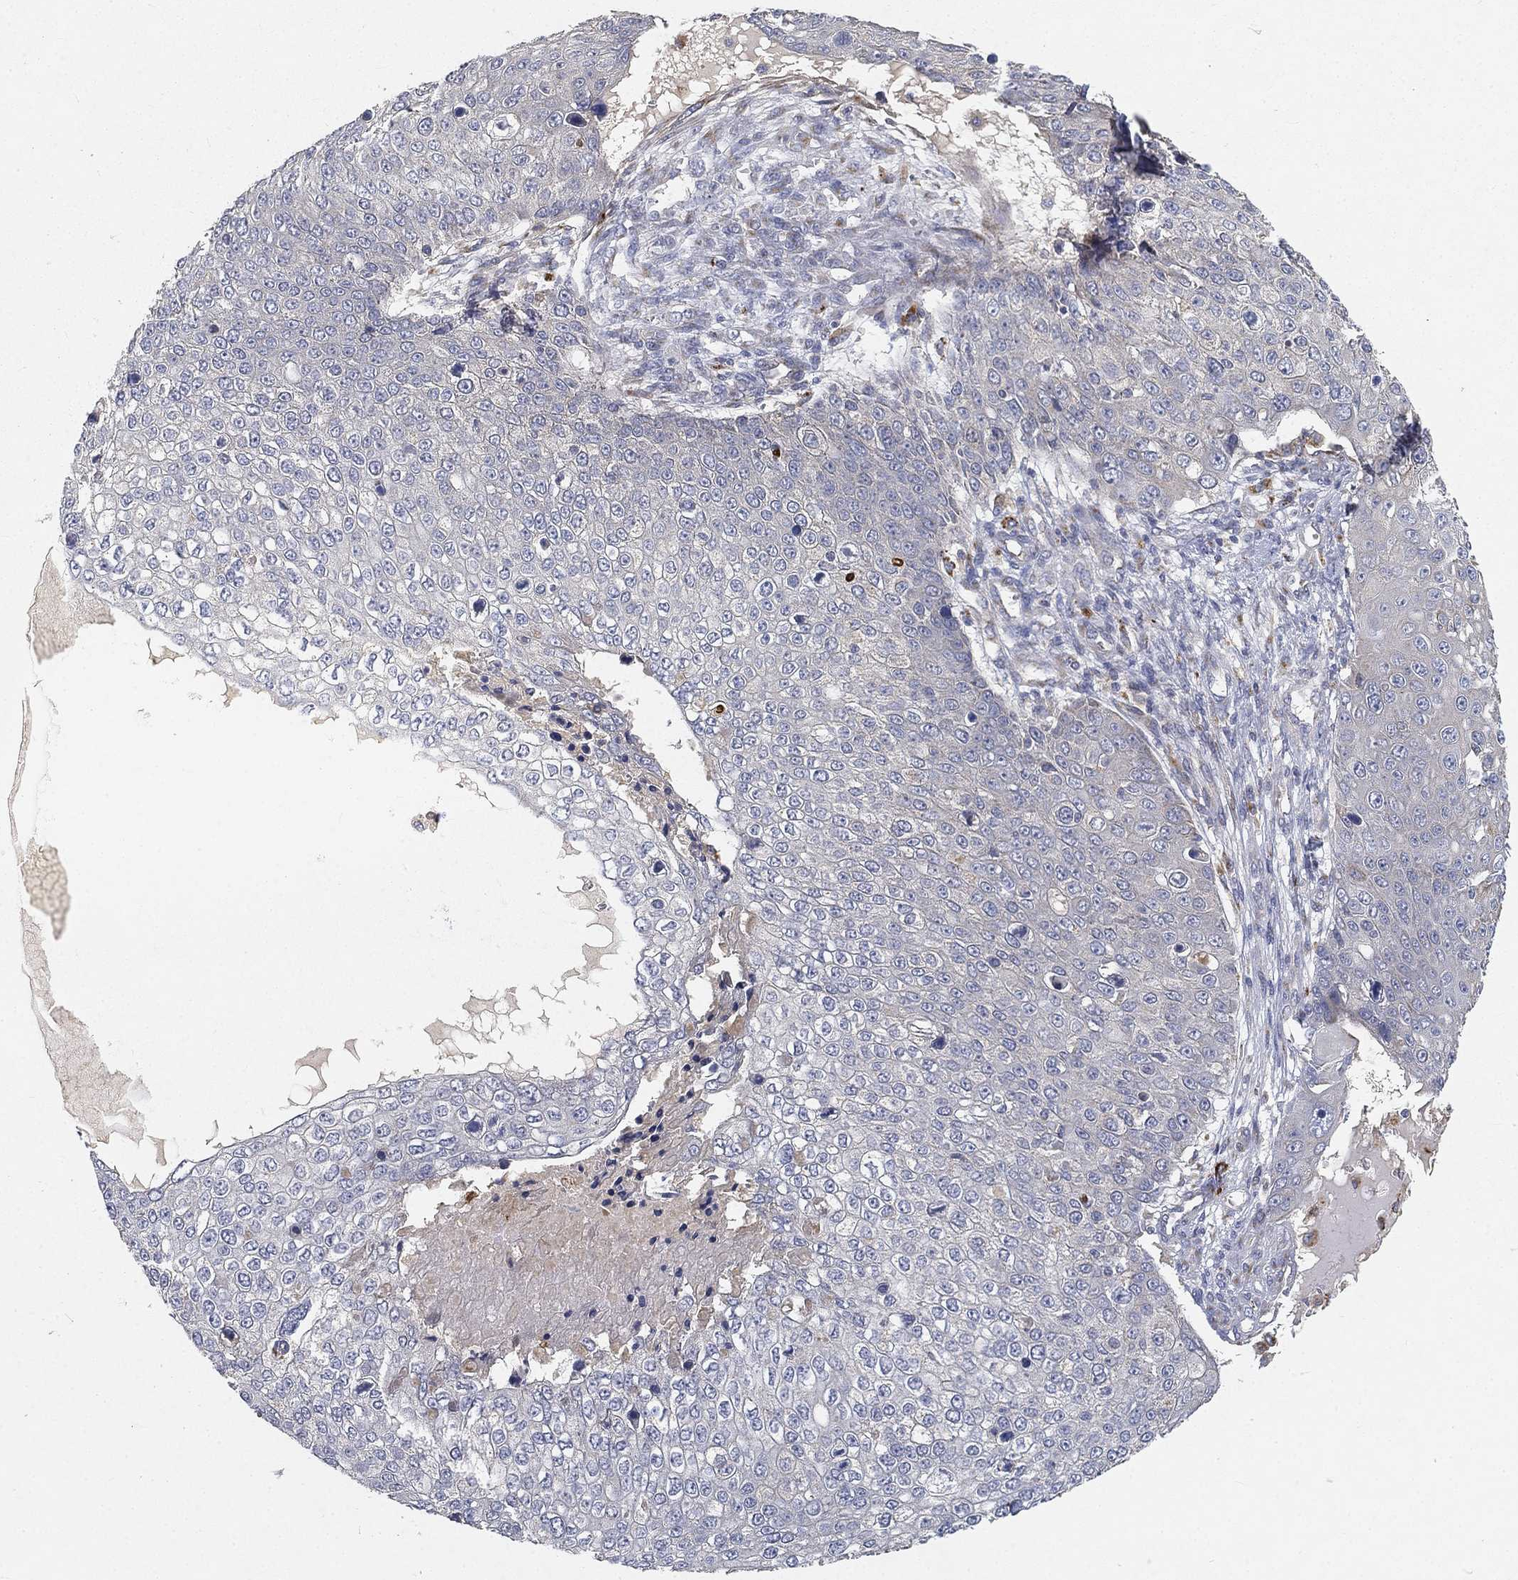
{"staining": {"intensity": "negative", "quantity": "none", "location": "none"}, "tissue": "skin cancer", "cell_type": "Tumor cells", "image_type": "cancer", "snomed": [{"axis": "morphology", "description": "Squamous cell carcinoma, NOS"}, {"axis": "topography", "description": "Skin"}], "caption": "An image of human skin squamous cell carcinoma is negative for staining in tumor cells.", "gene": "CTSL", "patient": {"sex": "male", "age": 71}}